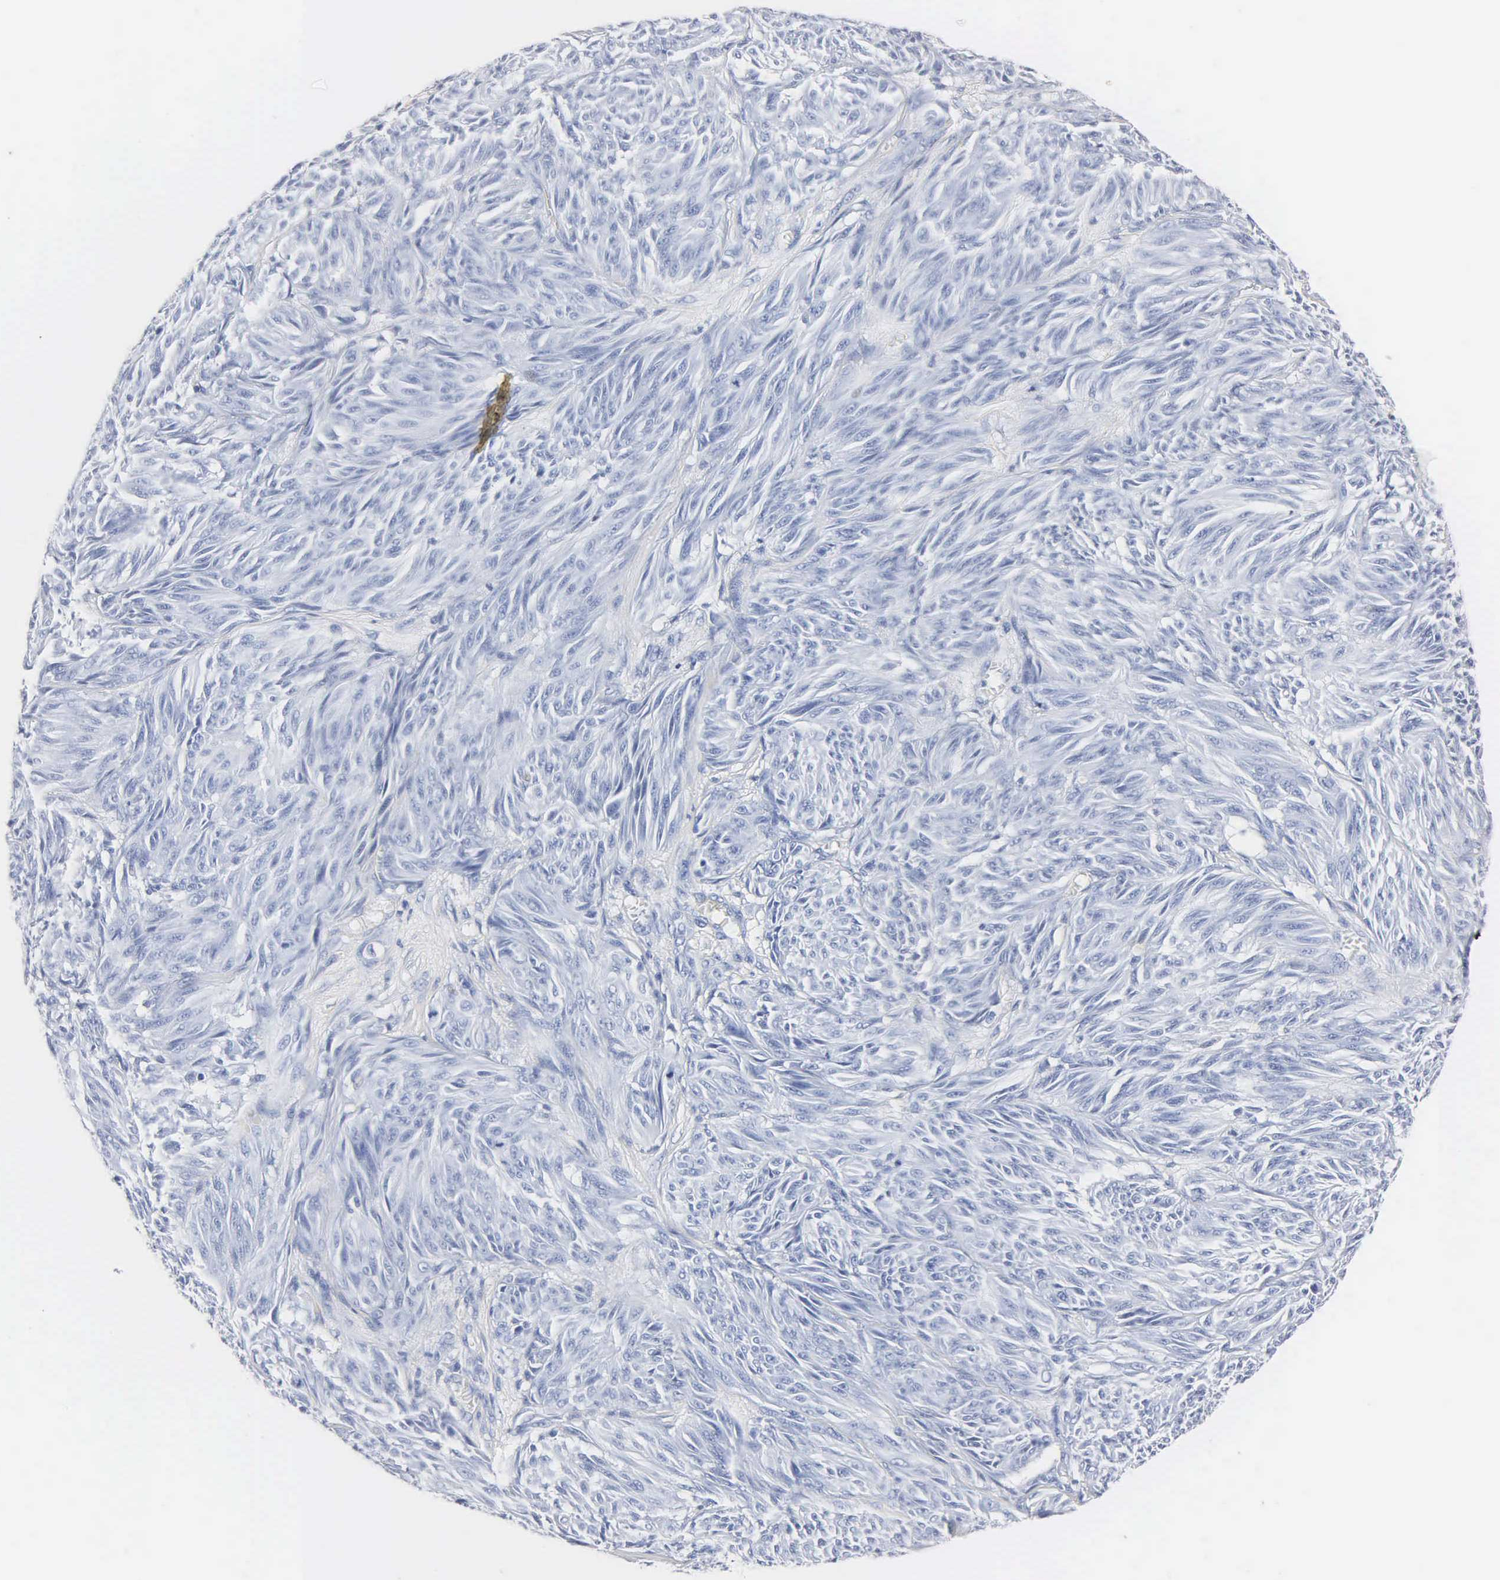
{"staining": {"intensity": "negative", "quantity": "none", "location": "none"}, "tissue": "melanoma", "cell_type": "Tumor cells", "image_type": "cancer", "snomed": [{"axis": "morphology", "description": "Malignant melanoma, NOS"}, {"axis": "topography", "description": "Skin"}], "caption": "Immunohistochemical staining of human melanoma demonstrates no significant staining in tumor cells.", "gene": "MB", "patient": {"sex": "male", "age": 54}}